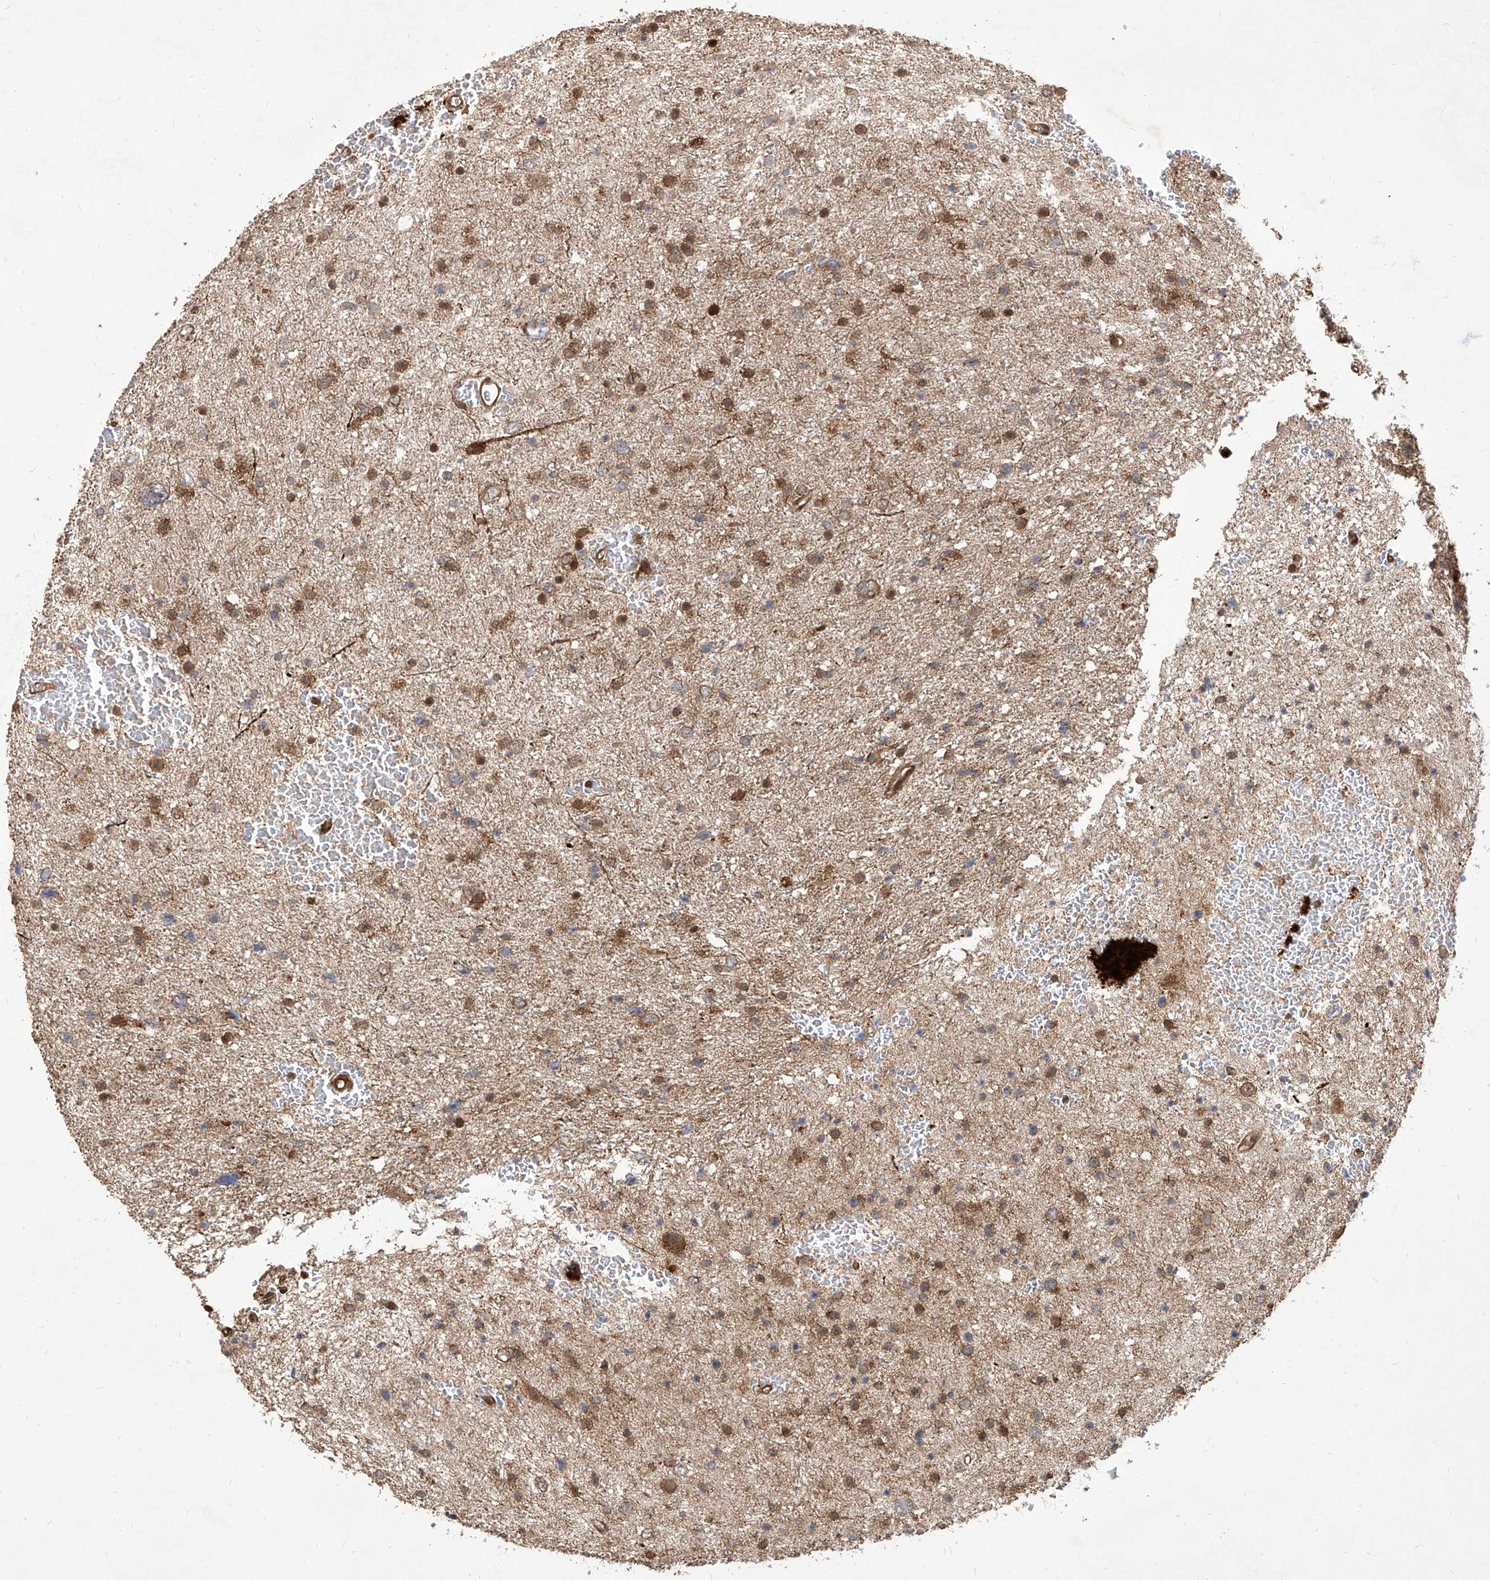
{"staining": {"intensity": "moderate", "quantity": "25%-75%", "location": "cytoplasmic/membranous"}, "tissue": "glioma", "cell_type": "Tumor cells", "image_type": "cancer", "snomed": [{"axis": "morphology", "description": "Glioma, malignant, Low grade"}, {"axis": "topography", "description": "Brain"}], "caption": "Human malignant low-grade glioma stained for a protein (brown) exhibits moderate cytoplasmic/membranous positive positivity in about 25%-75% of tumor cells.", "gene": "MAGED2", "patient": {"sex": "female", "age": 37}}